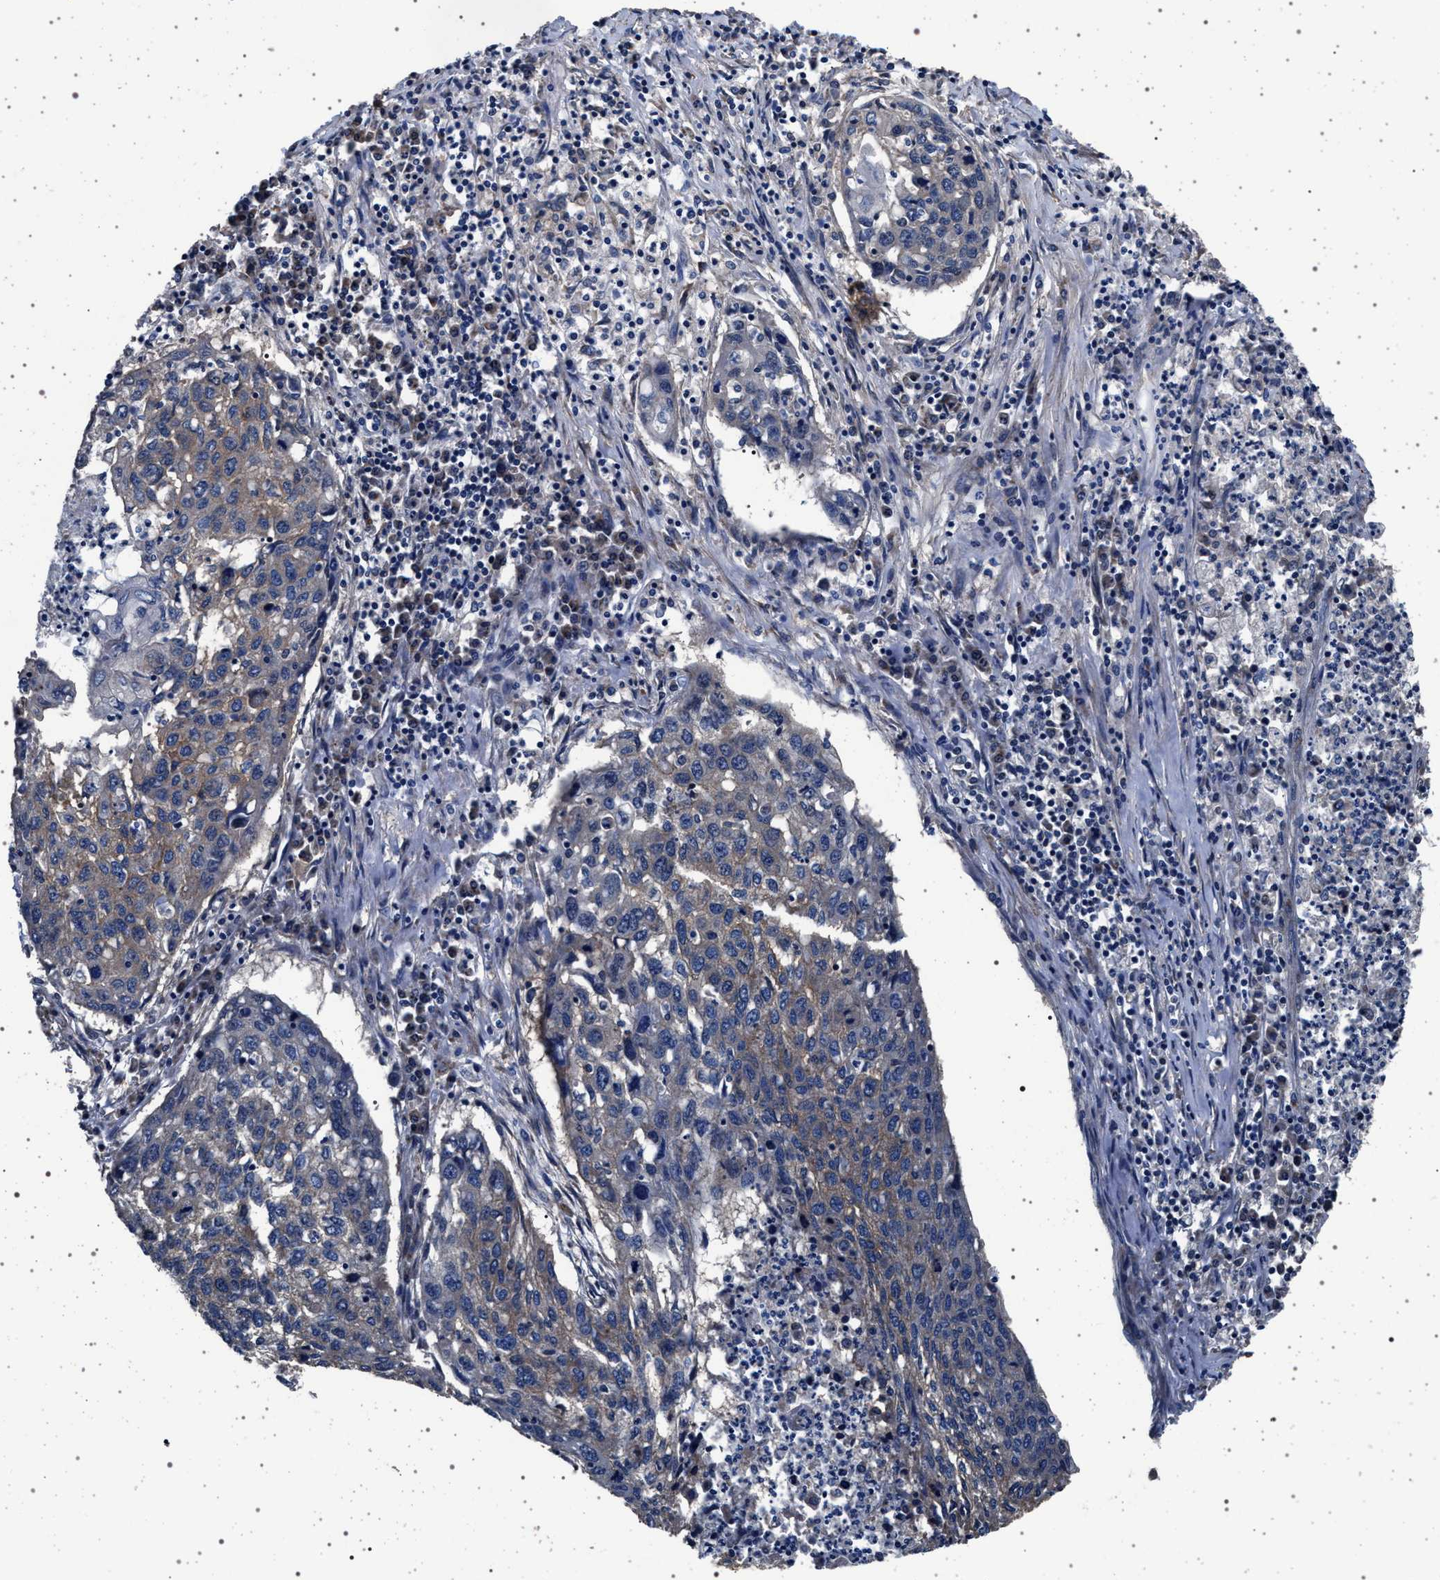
{"staining": {"intensity": "weak", "quantity": "<25%", "location": "cytoplasmic/membranous"}, "tissue": "lung cancer", "cell_type": "Tumor cells", "image_type": "cancer", "snomed": [{"axis": "morphology", "description": "Squamous cell carcinoma, NOS"}, {"axis": "topography", "description": "Lung"}], "caption": "Immunohistochemical staining of human lung squamous cell carcinoma displays no significant expression in tumor cells.", "gene": "MAP3K2", "patient": {"sex": "female", "age": 63}}